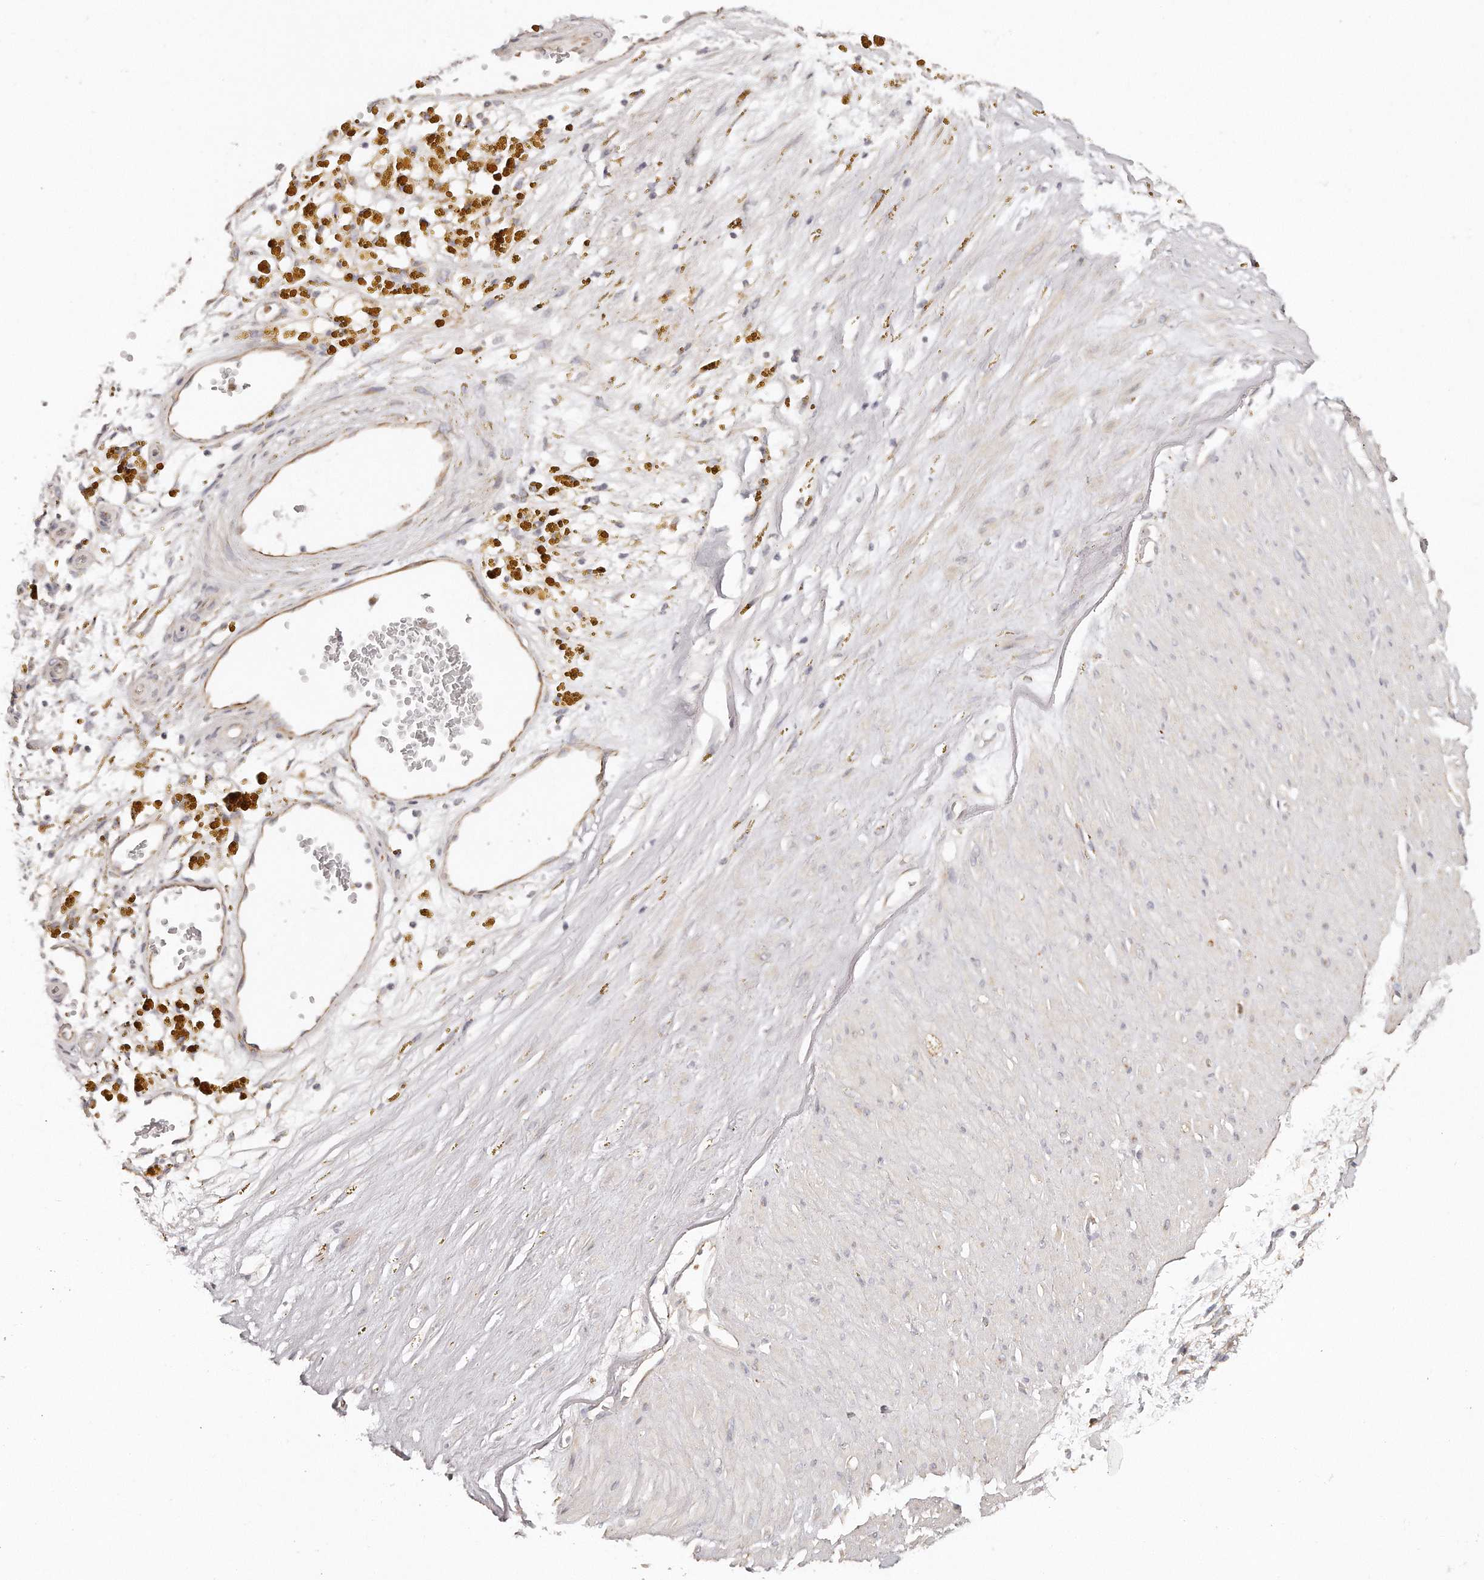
{"staining": {"intensity": "weak", "quantity": "25%-75%", "location": "cytoplasmic/membranous"}, "tissue": "adipose tissue", "cell_type": "Adipocytes", "image_type": "normal", "snomed": [{"axis": "morphology", "description": "Normal tissue, NOS"}, {"axis": "topography", "description": "Cartilage tissue"}], "caption": "This is a photomicrograph of IHC staining of normal adipose tissue, which shows weak expression in the cytoplasmic/membranous of adipocytes.", "gene": "TTLL4", "patient": {"sex": "female", "age": 63}}